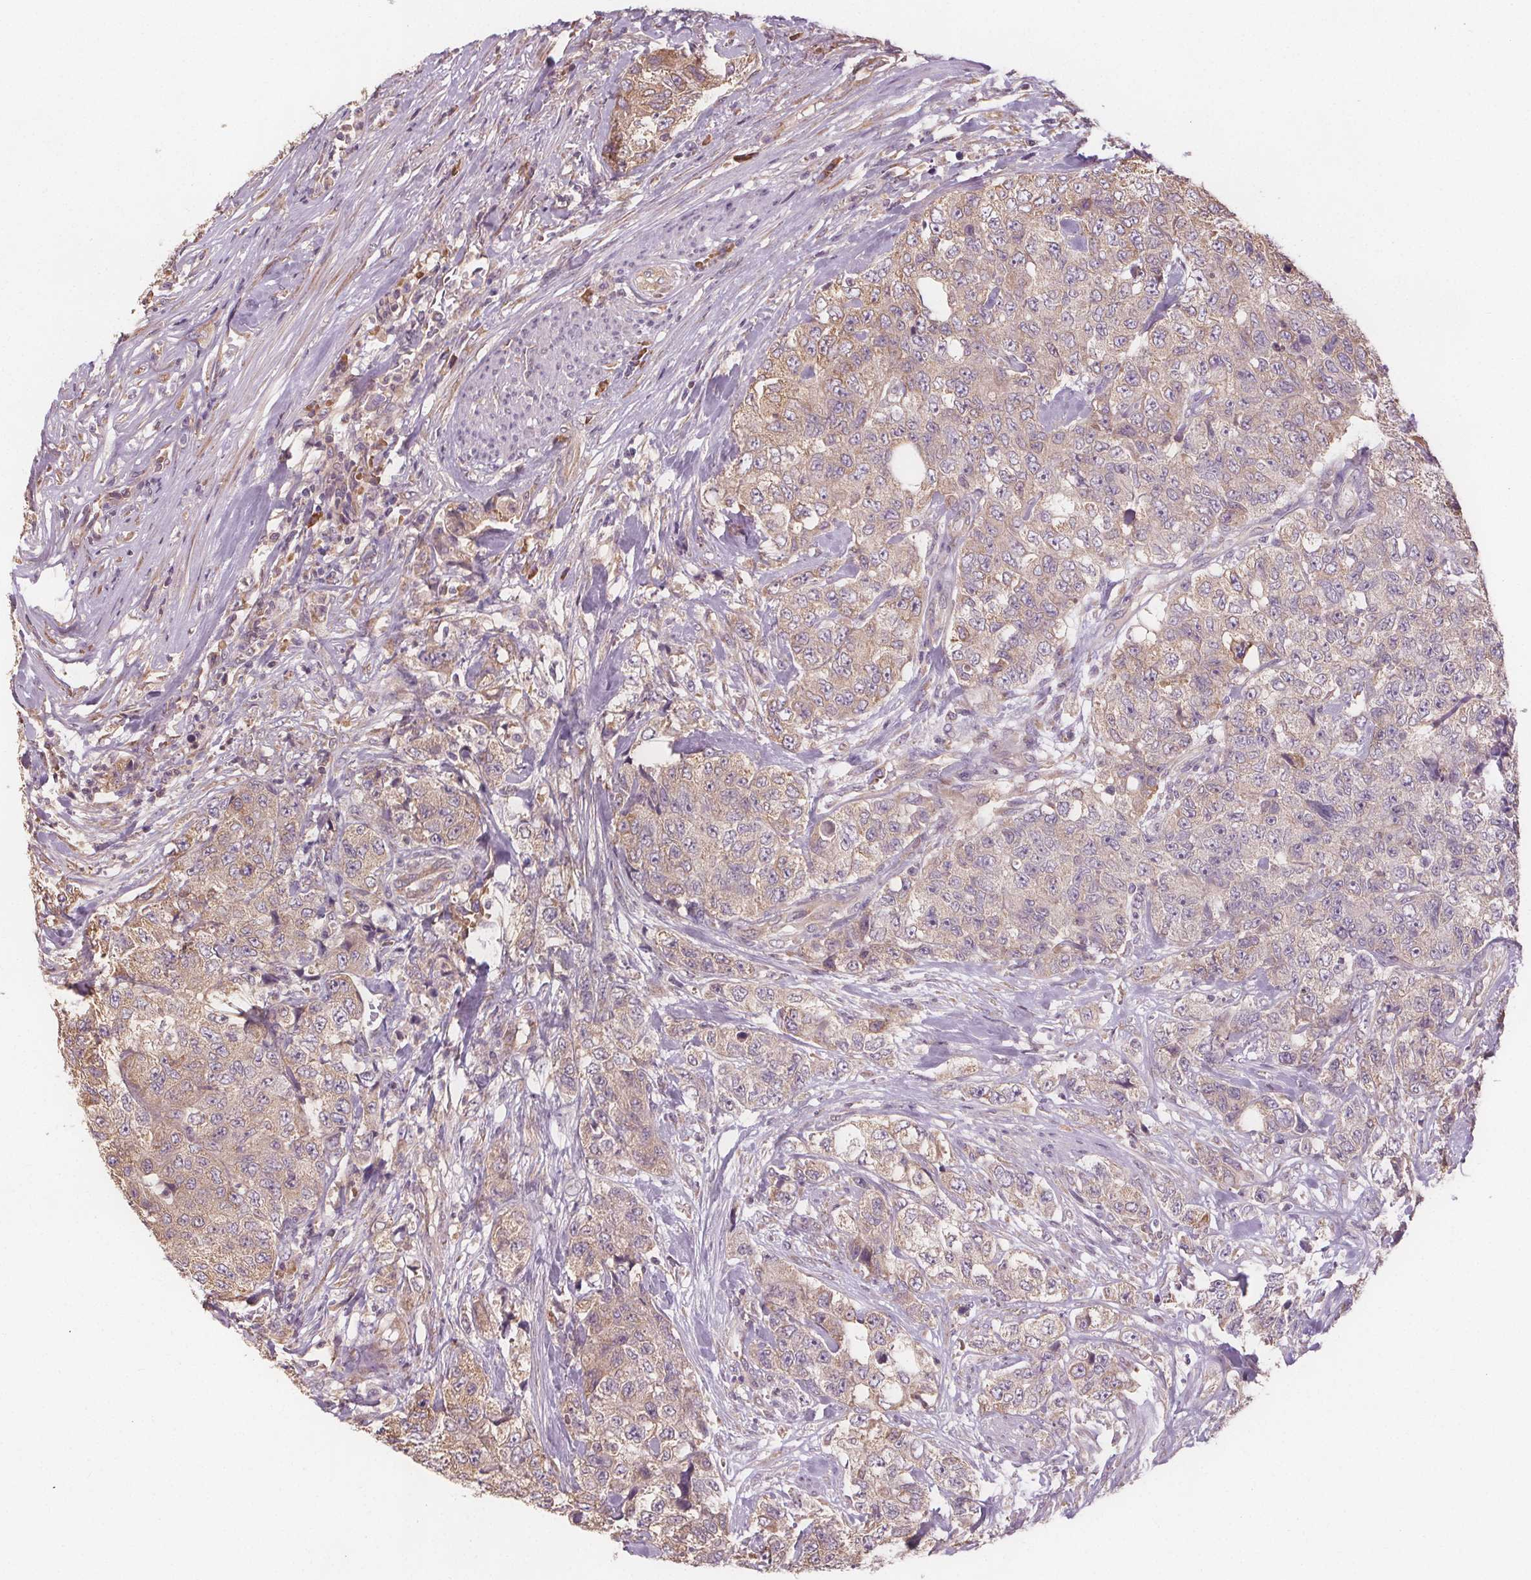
{"staining": {"intensity": "weak", "quantity": "<25%", "location": "cytoplasmic/membranous"}, "tissue": "urothelial cancer", "cell_type": "Tumor cells", "image_type": "cancer", "snomed": [{"axis": "morphology", "description": "Urothelial carcinoma, High grade"}, {"axis": "topography", "description": "Urinary bladder"}], "caption": "Tumor cells show no significant staining in urothelial carcinoma (high-grade). (DAB IHC with hematoxylin counter stain).", "gene": "TMEM80", "patient": {"sex": "female", "age": 78}}